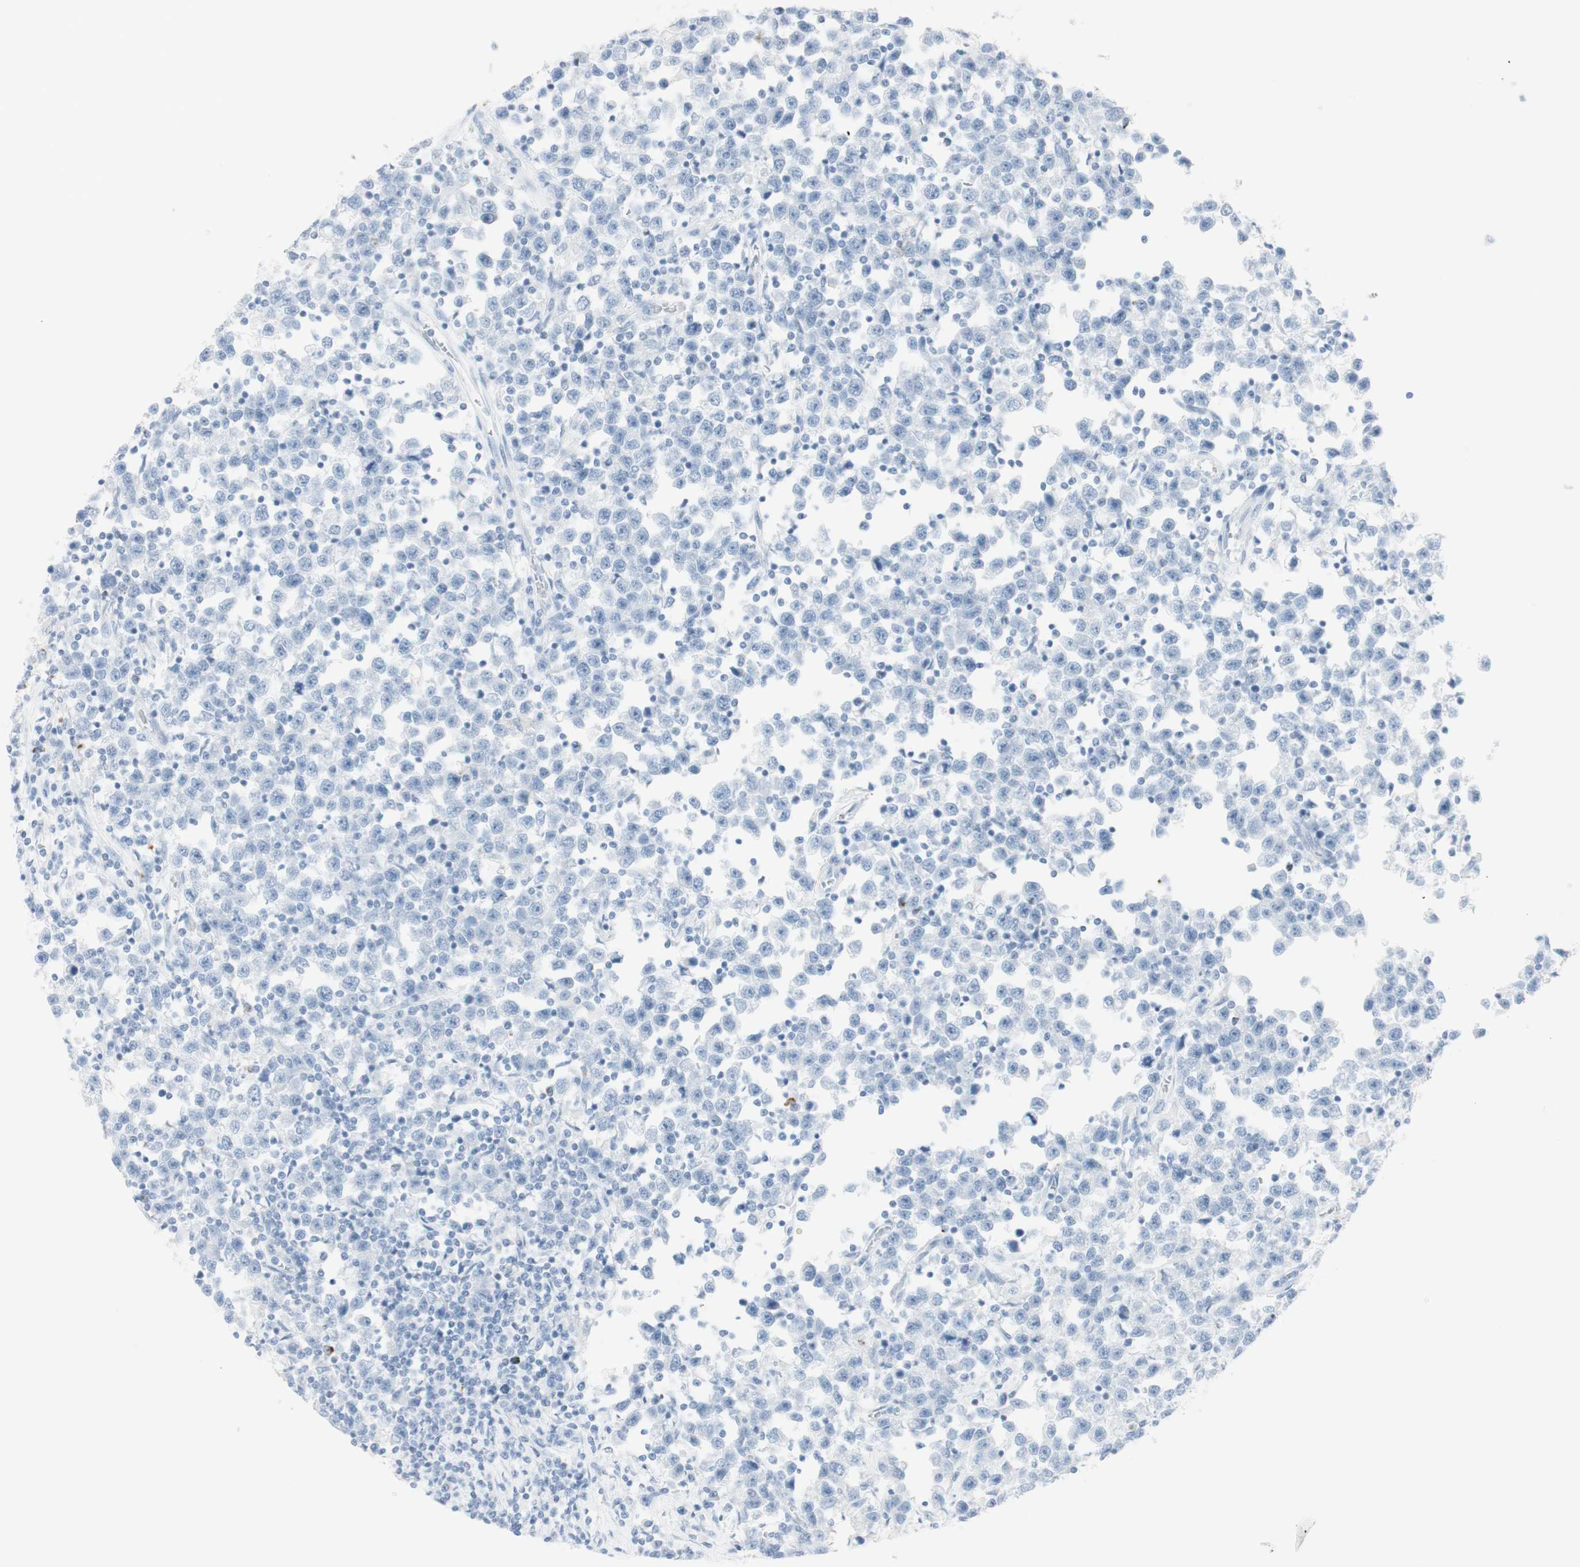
{"staining": {"intensity": "negative", "quantity": "none", "location": "none"}, "tissue": "testis cancer", "cell_type": "Tumor cells", "image_type": "cancer", "snomed": [{"axis": "morphology", "description": "Seminoma, NOS"}, {"axis": "topography", "description": "Testis"}], "caption": "An image of testis seminoma stained for a protein reveals no brown staining in tumor cells. (DAB (3,3'-diaminobenzidine) immunohistochemistry, high magnification).", "gene": "NAPSA", "patient": {"sex": "male", "age": 43}}